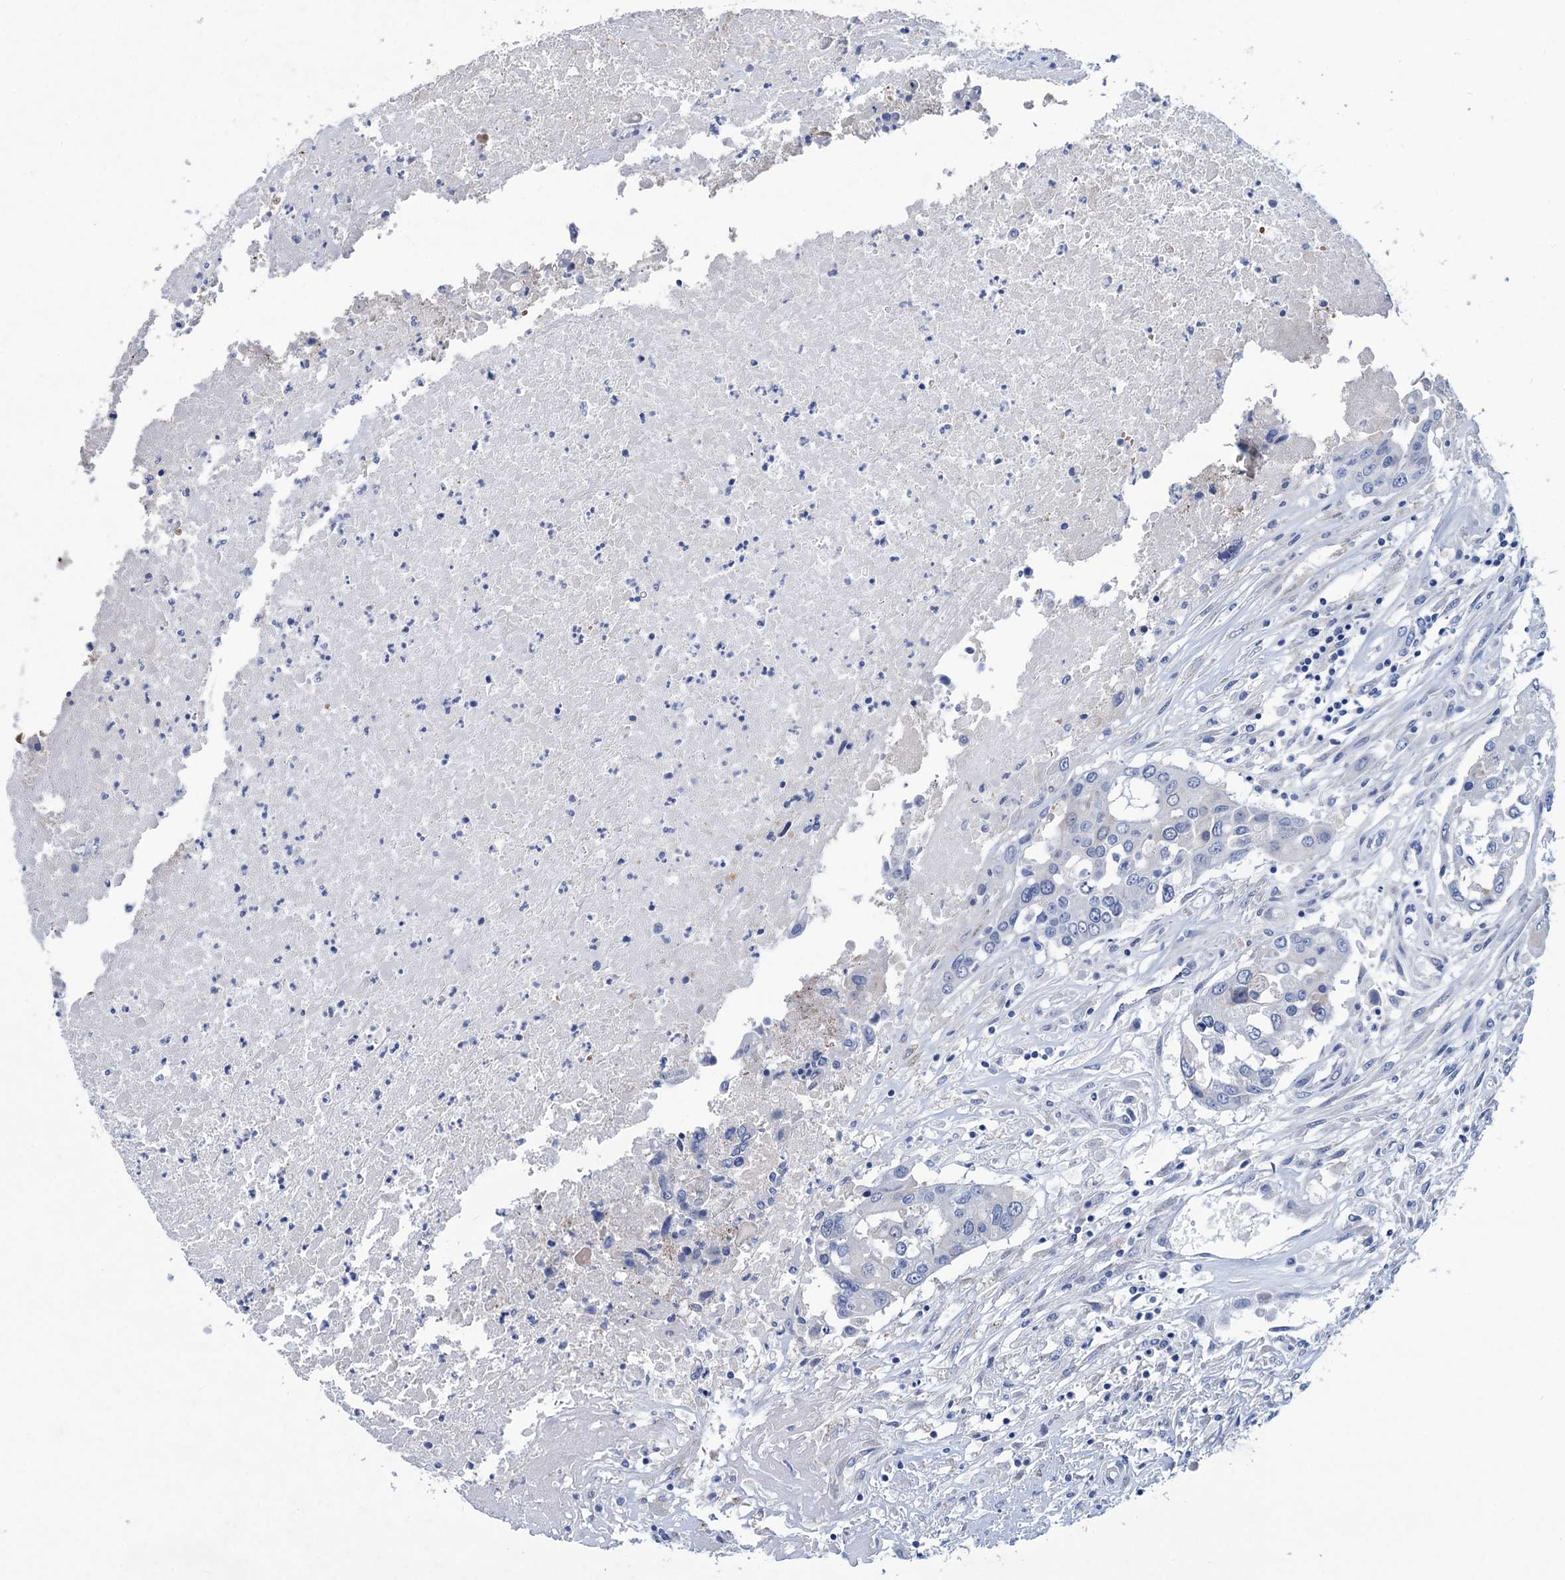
{"staining": {"intensity": "negative", "quantity": "none", "location": "none"}, "tissue": "colorectal cancer", "cell_type": "Tumor cells", "image_type": "cancer", "snomed": [{"axis": "morphology", "description": "Adenocarcinoma, NOS"}, {"axis": "topography", "description": "Colon"}], "caption": "Tumor cells show no significant positivity in colorectal cancer (adenocarcinoma). (Stains: DAB (3,3'-diaminobenzidine) immunohistochemistry (IHC) with hematoxylin counter stain, Microscopy: brightfield microscopy at high magnification).", "gene": "RTKN2", "patient": {"sex": "male", "age": 77}}